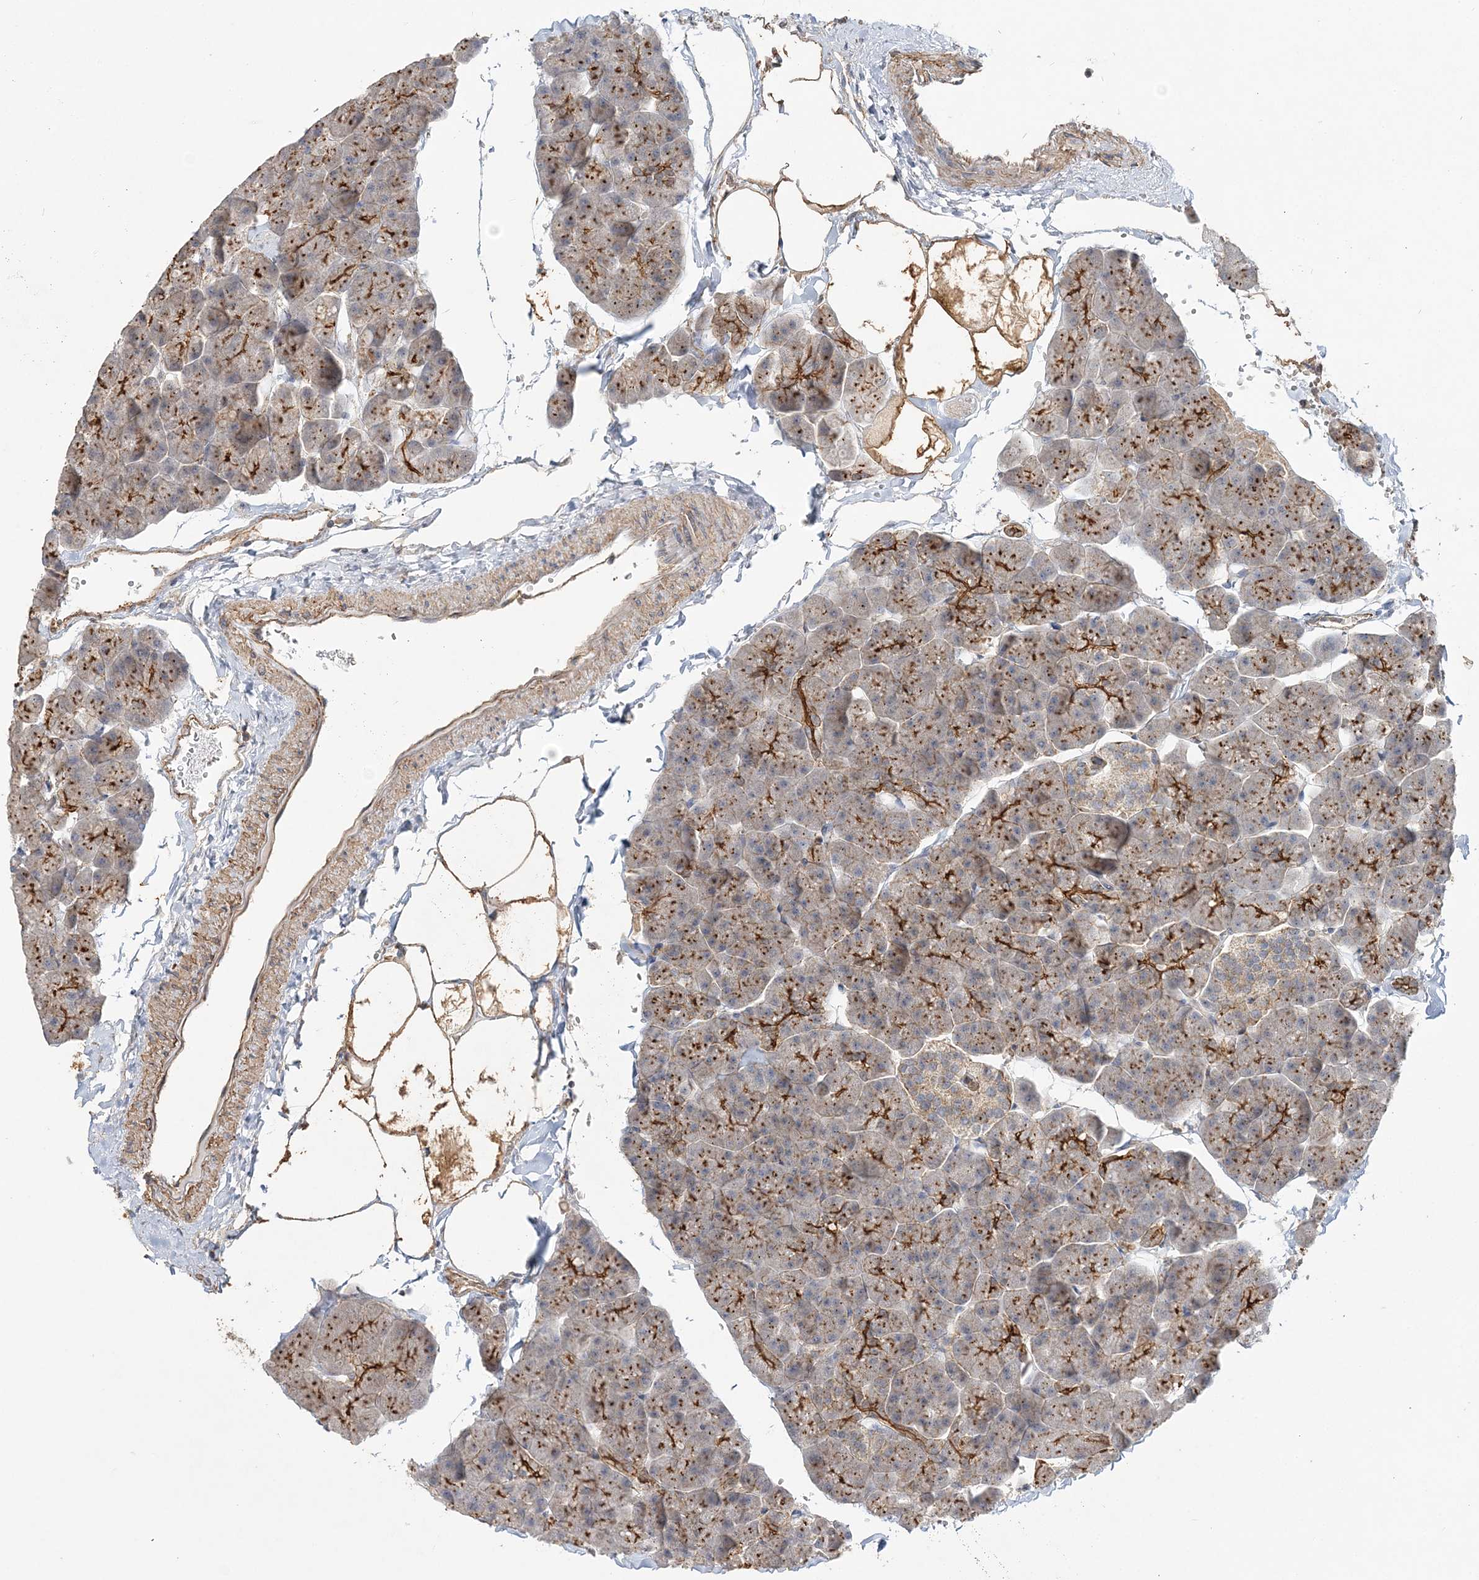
{"staining": {"intensity": "moderate", "quantity": ">75%", "location": "cytoplasmic/membranous"}, "tissue": "pancreas", "cell_type": "Exocrine glandular cells", "image_type": "normal", "snomed": [{"axis": "morphology", "description": "Normal tissue, NOS"}, {"axis": "topography", "description": "Pancreas"}], "caption": "Immunohistochemical staining of normal pancreas shows >75% levels of moderate cytoplasmic/membranous protein positivity in approximately >75% of exocrine glandular cells. The staining was performed using DAB (3,3'-diaminobenzidine) to visualize the protein expression in brown, while the nuclei were stained in blue with hematoxylin (Magnification: 20x).", "gene": "MAT2B", "patient": {"sex": "male", "age": 35}}